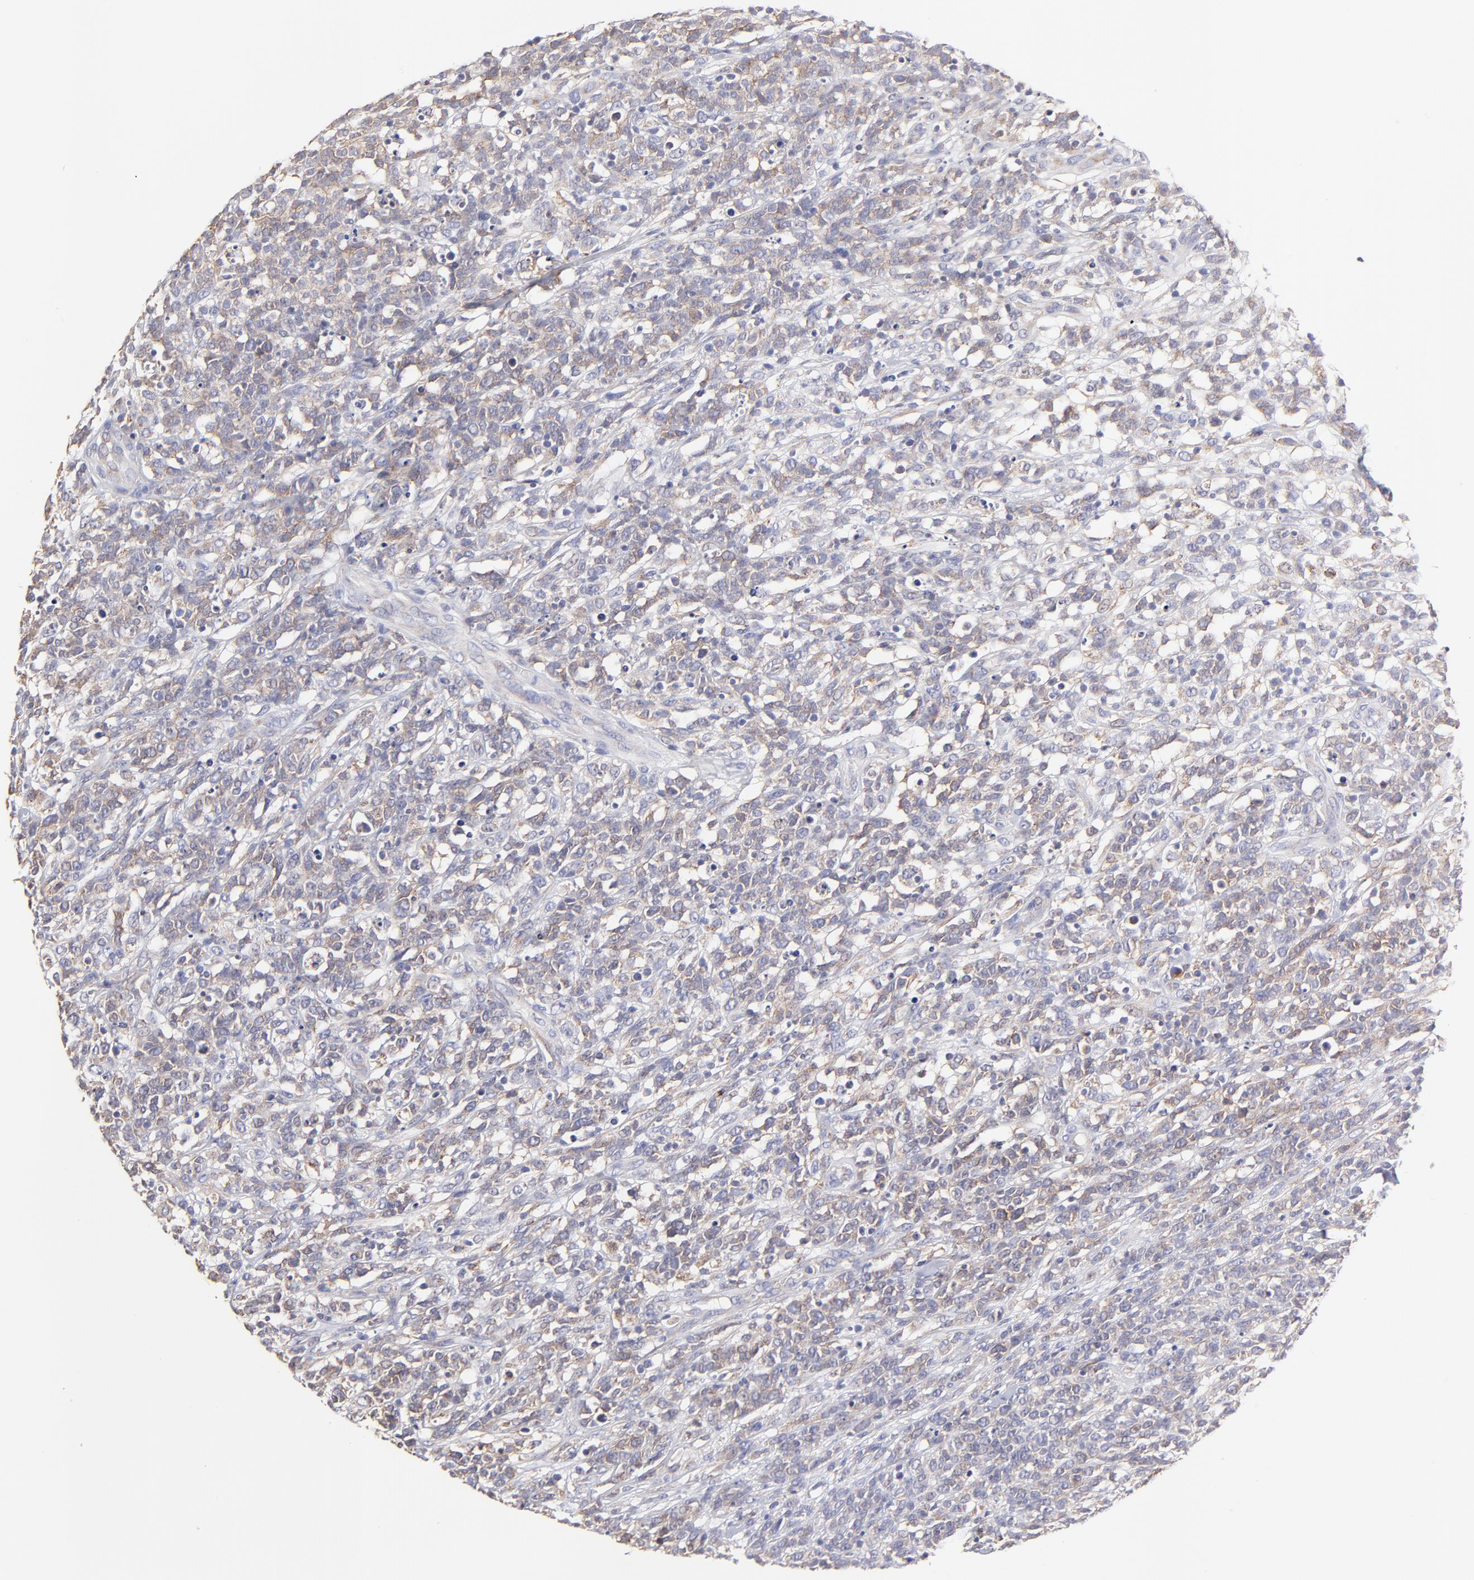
{"staining": {"intensity": "weak", "quantity": "25%-75%", "location": "cytoplasmic/membranous"}, "tissue": "lymphoma", "cell_type": "Tumor cells", "image_type": "cancer", "snomed": [{"axis": "morphology", "description": "Malignant lymphoma, non-Hodgkin's type, High grade"}, {"axis": "topography", "description": "Lymph node"}], "caption": "High-grade malignant lymphoma, non-Hodgkin's type was stained to show a protein in brown. There is low levels of weak cytoplasmic/membranous positivity in about 25%-75% of tumor cells. The staining is performed using DAB (3,3'-diaminobenzidine) brown chromogen to label protein expression. The nuclei are counter-stained blue using hematoxylin.", "gene": "GCSAM", "patient": {"sex": "female", "age": 73}}